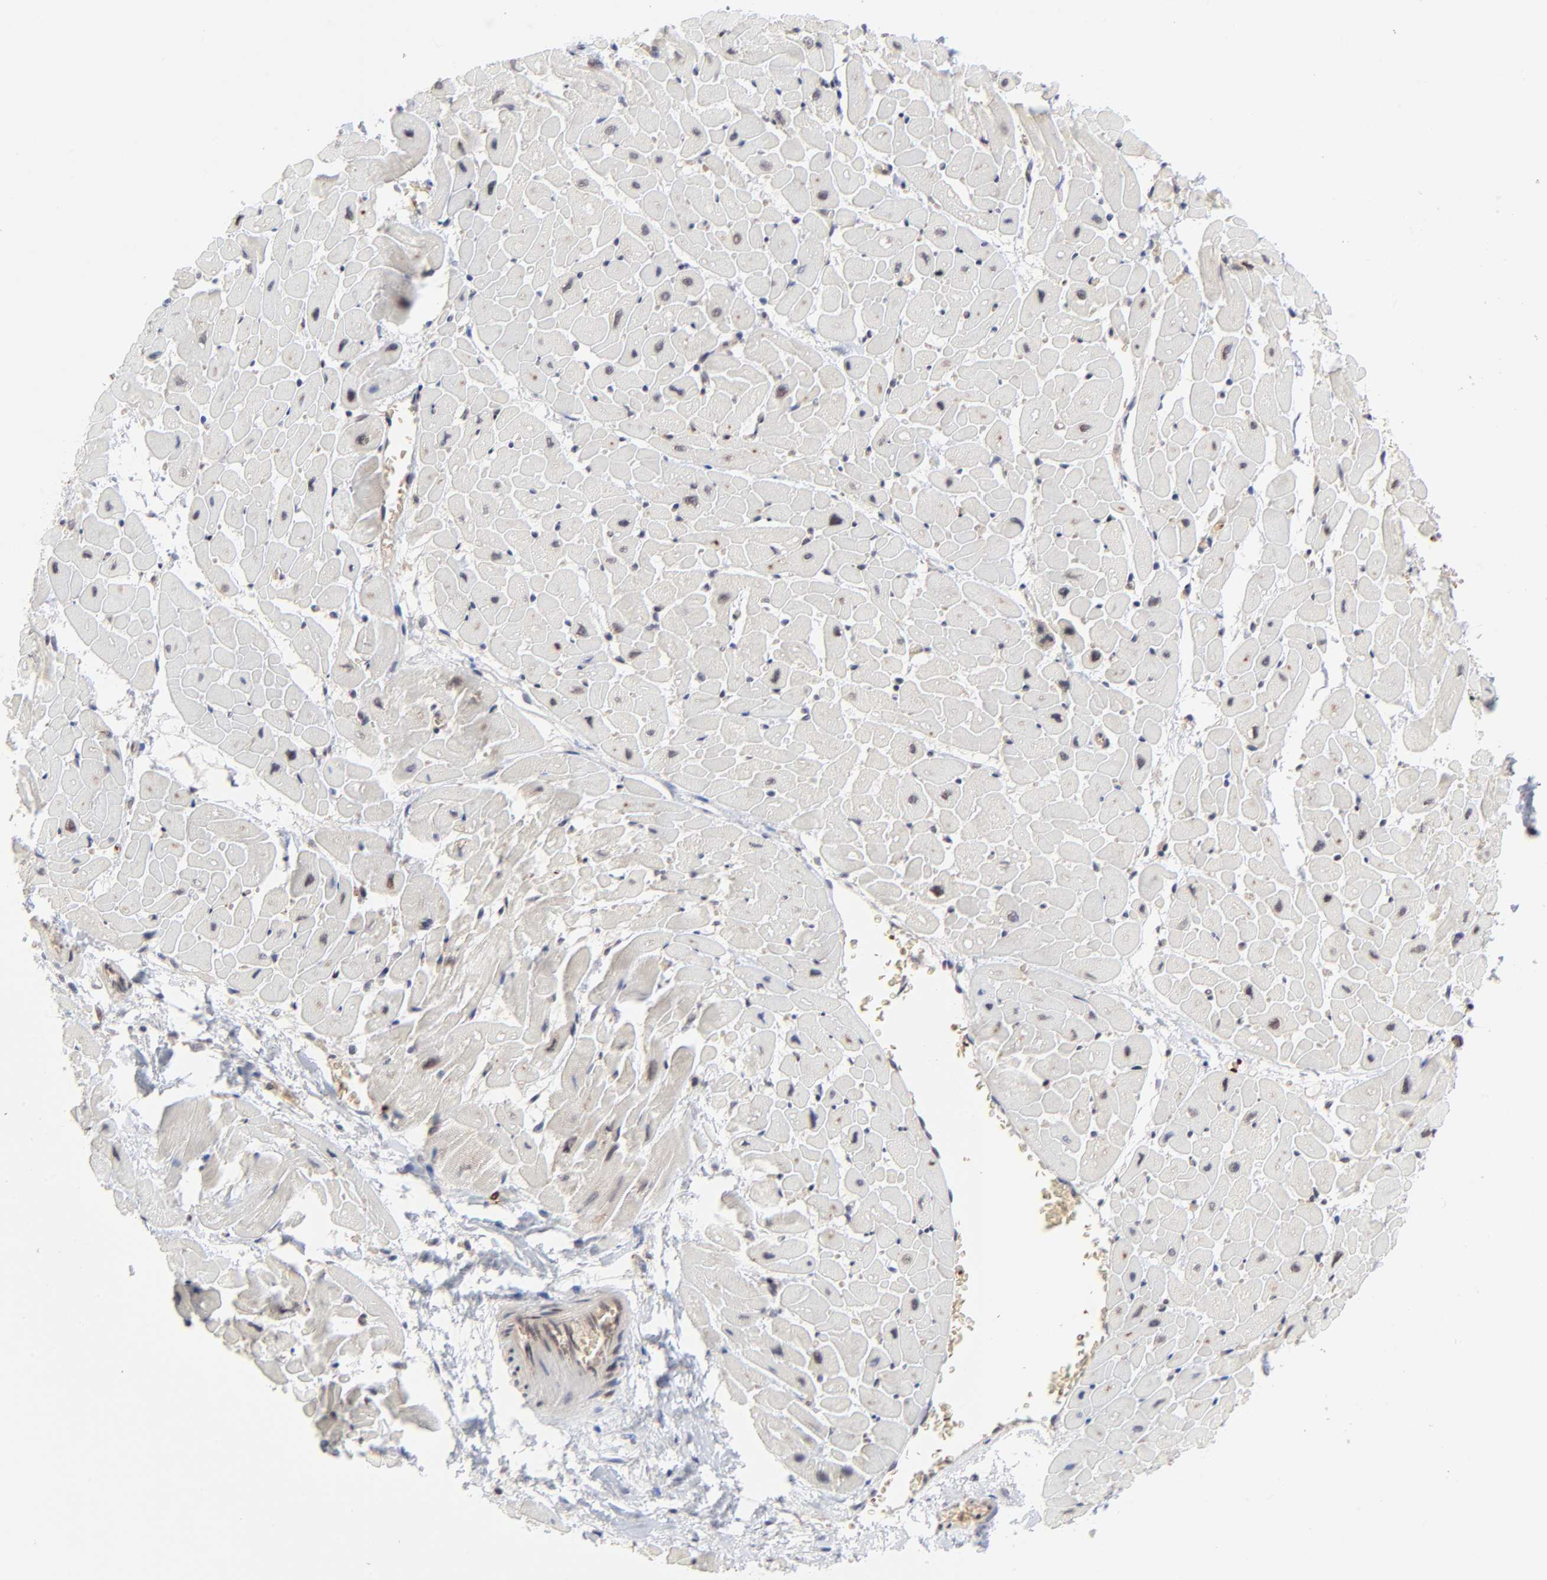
{"staining": {"intensity": "weak", "quantity": "25%-75%", "location": "cytoplasmic/membranous,nuclear"}, "tissue": "heart muscle", "cell_type": "Cardiomyocytes", "image_type": "normal", "snomed": [{"axis": "morphology", "description": "Normal tissue, NOS"}, {"axis": "topography", "description": "Heart"}], "caption": "Immunohistochemistry (IHC) staining of unremarkable heart muscle, which reveals low levels of weak cytoplasmic/membranous,nuclear positivity in approximately 25%-75% of cardiomyocytes indicating weak cytoplasmic/membranous,nuclear protein staining. The staining was performed using DAB (3,3'-diaminobenzidine) (brown) for protein detection and nuclei were counterstained in hematoxylin (blue).", "gene": "CASP10", "patient": {"sex": "male", "age": 45}}